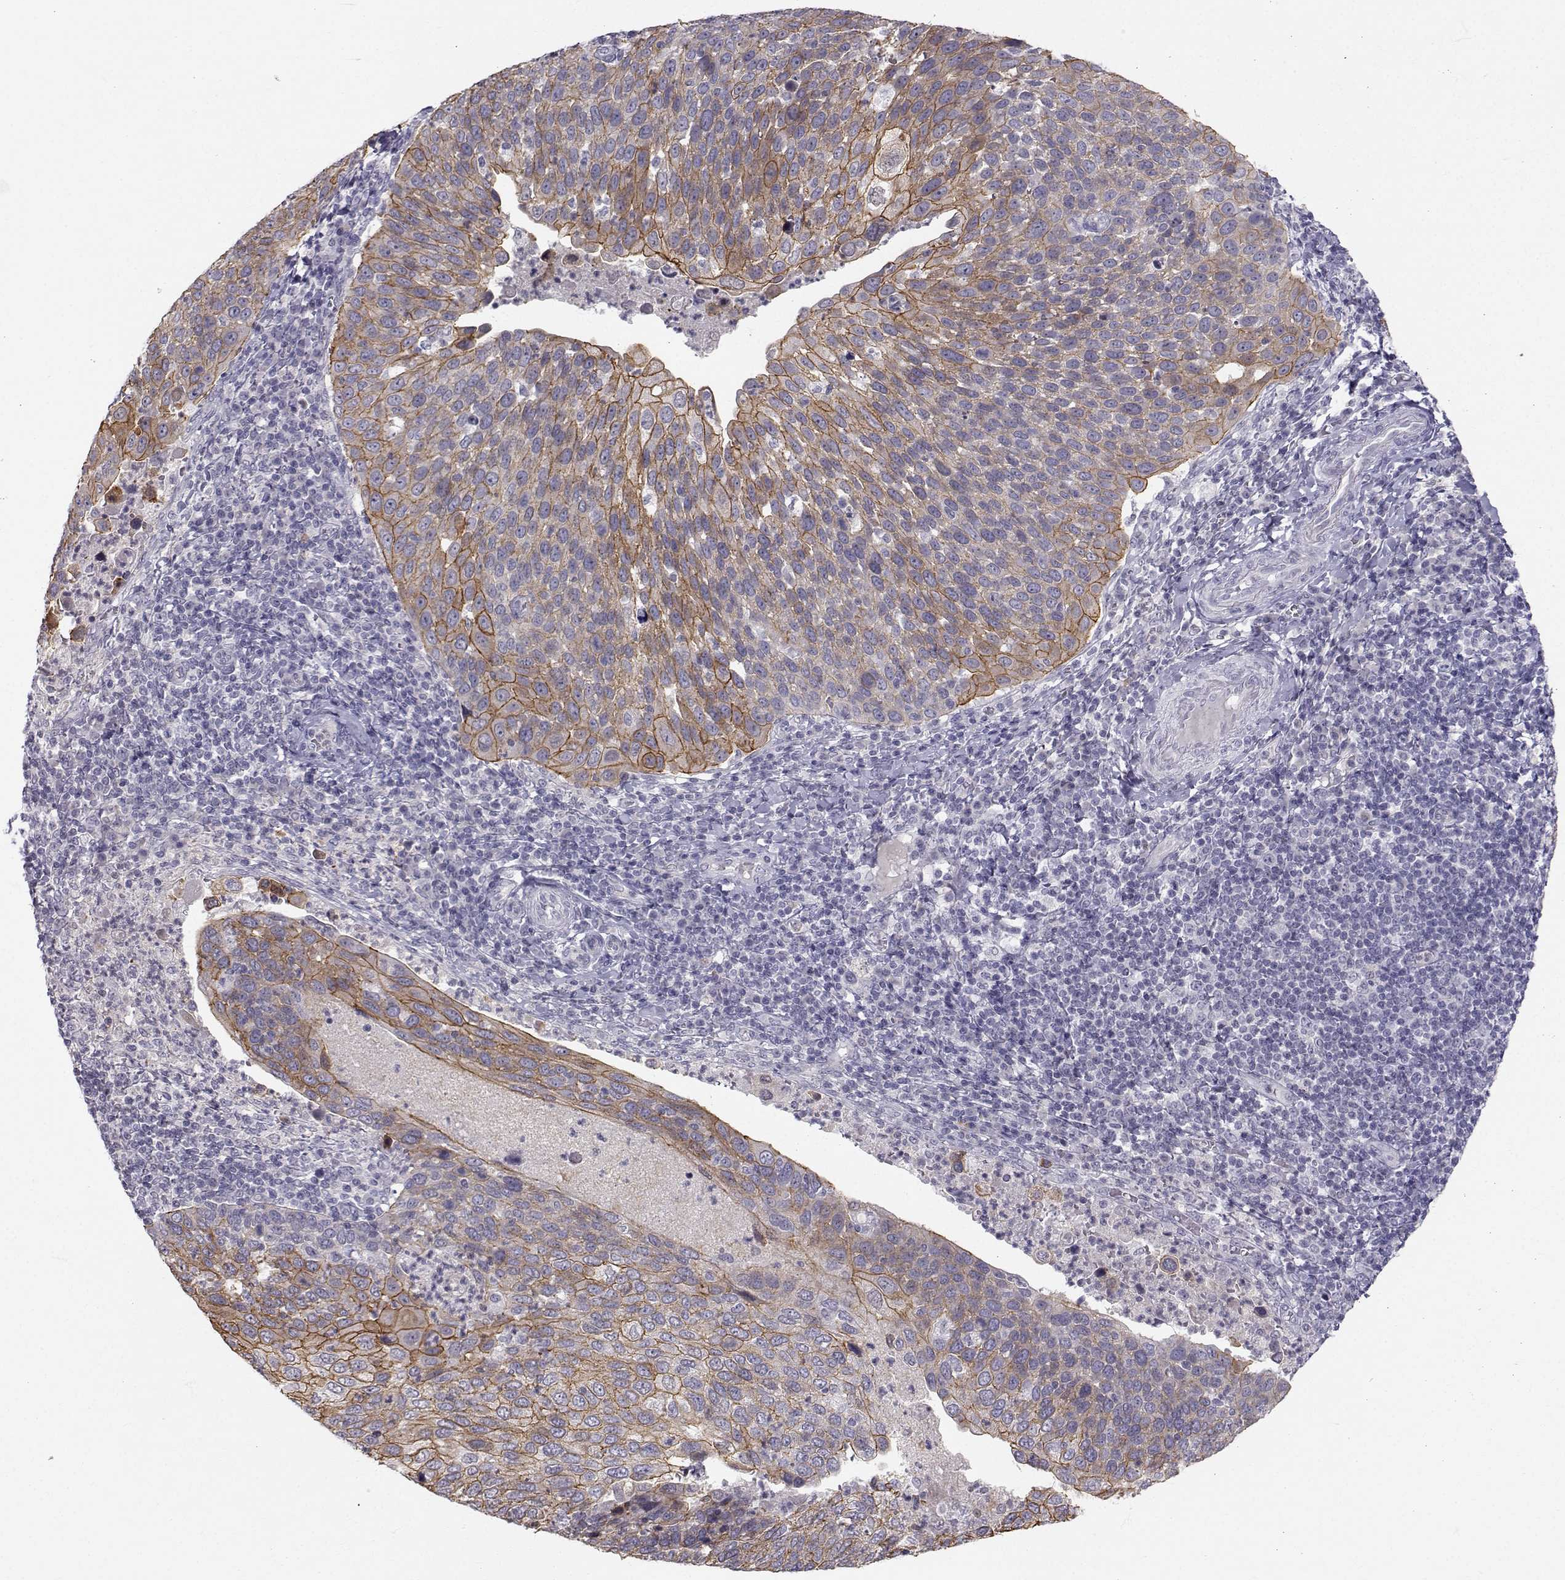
{"staining": {"intensity": "strong", "quantity": "25%-75%", "location": "cytoplasmic/membranous"}, "tissue": "cervical cancer", "cell_type": "Tumor cells", "image_type": "cancer", "snomed": [{"axis": "morphology", "description": "Squamous cell carcinoma, NOS"}, {"axis": "topography", "description": "Cervix"}], "caption": "Tumor cells display high levels of strong cytoplasmic/membranous positivity in approximately 25%-75% of cells in cervical cancer (squamous cell carcinoma).", "gene": "ZNF185", "patient": {"sex": "female", "age": 54}}